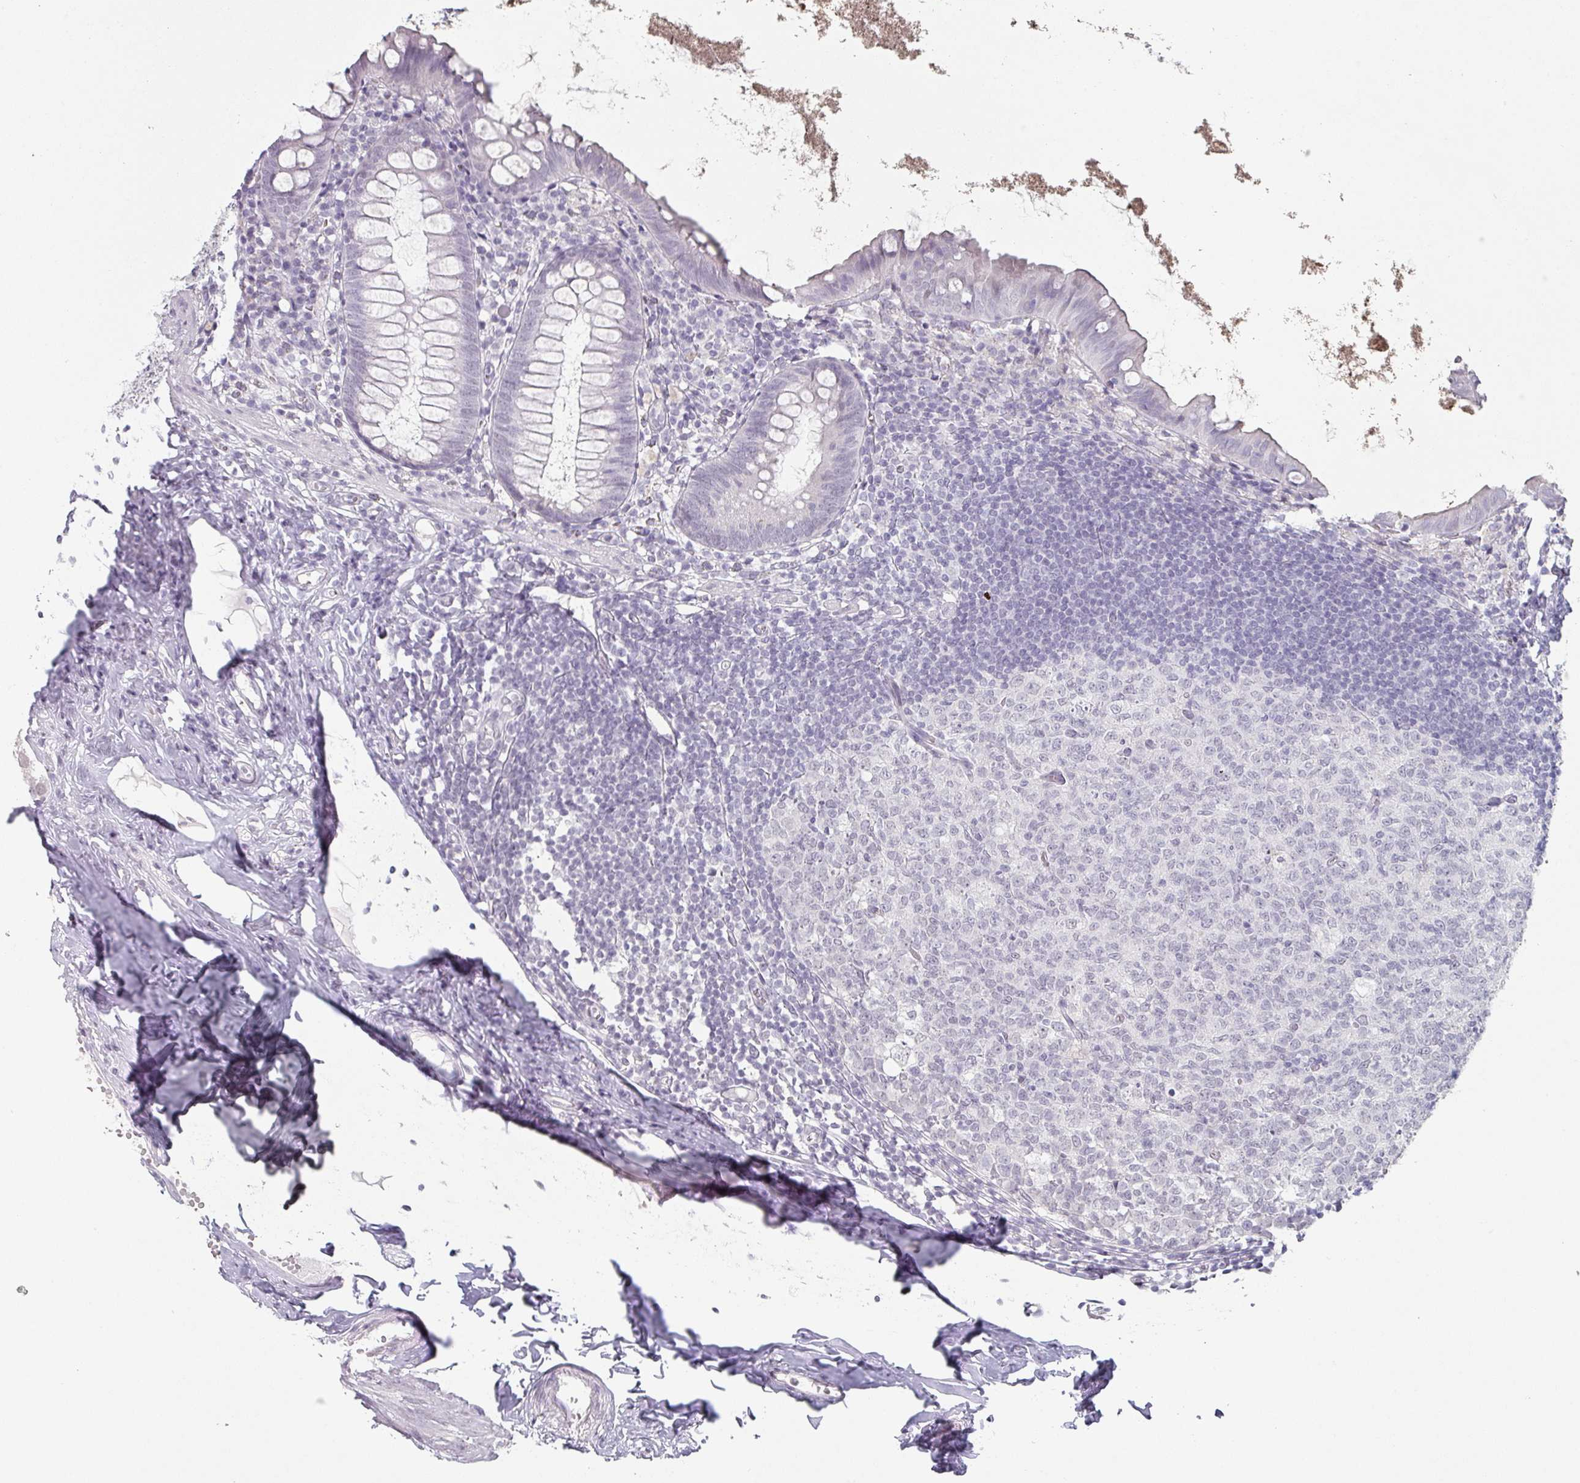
{"staining": {"intensity": "negative", "quantity": "none", "location": "none"}, "tissue": "appendix", "cell_type": "Glandular cells", "image_type": "normal", "snomed": [{"axis": "morphology", "description": "Normal tissue, NOS"}, {"axis": "topography", "description": "Appendix"}], "caption": "This micrograph is of normal appendix stained with immunohistochemistry (IHC) to label a protein in brown with the nuclei are counter-stained blue. There is no expression in glandular cells. (DAB immunohistochemistry with hematoxylin counter stain).", "gene": "SPRR1A", "patient": {"sex": "female", "age": 51}}